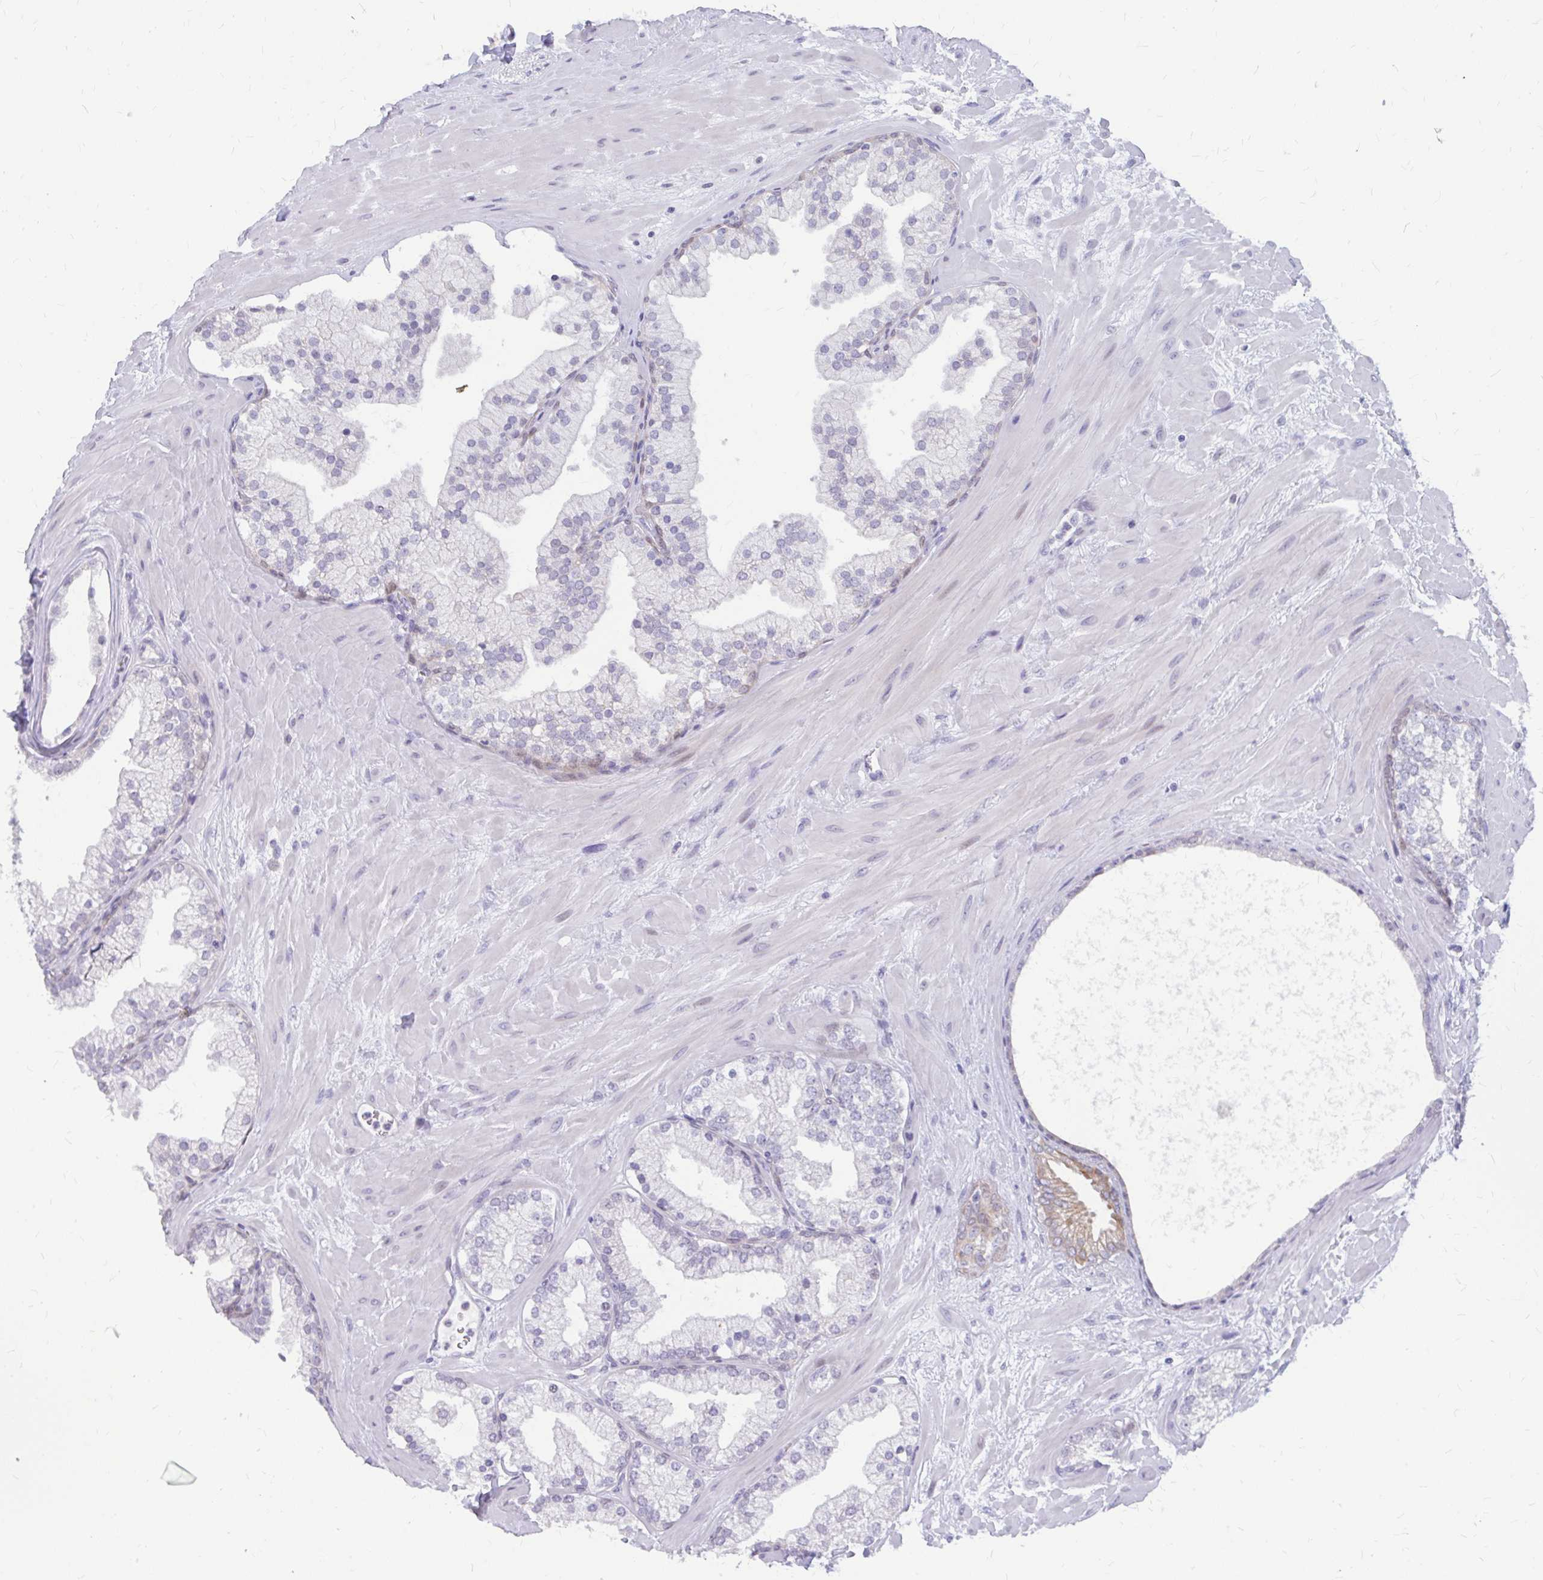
{"staining": {"intensity": "moderate", "quantity": "<25%", "location": "cytoplasmic/membranous,nuclear"}, "tissue": "prostate", "cell_type": "Glandular cells", "image_type": "normal", "snomed": [{"axis": "morphology", "description": "Normal tissue, NOS"}, {"axis": "topography", "description": "Prostate"}, {"axis": "topography", "description": "Peripheral nerve tissue"}], "caption": "Protein staining of unremarkable prostate exhibits moderate cytoplasmic/membranous,nuclear expression in about <25% of glandular cells.", "gene": "RGS16", "patient": {"sex": "male", "age": 61}}